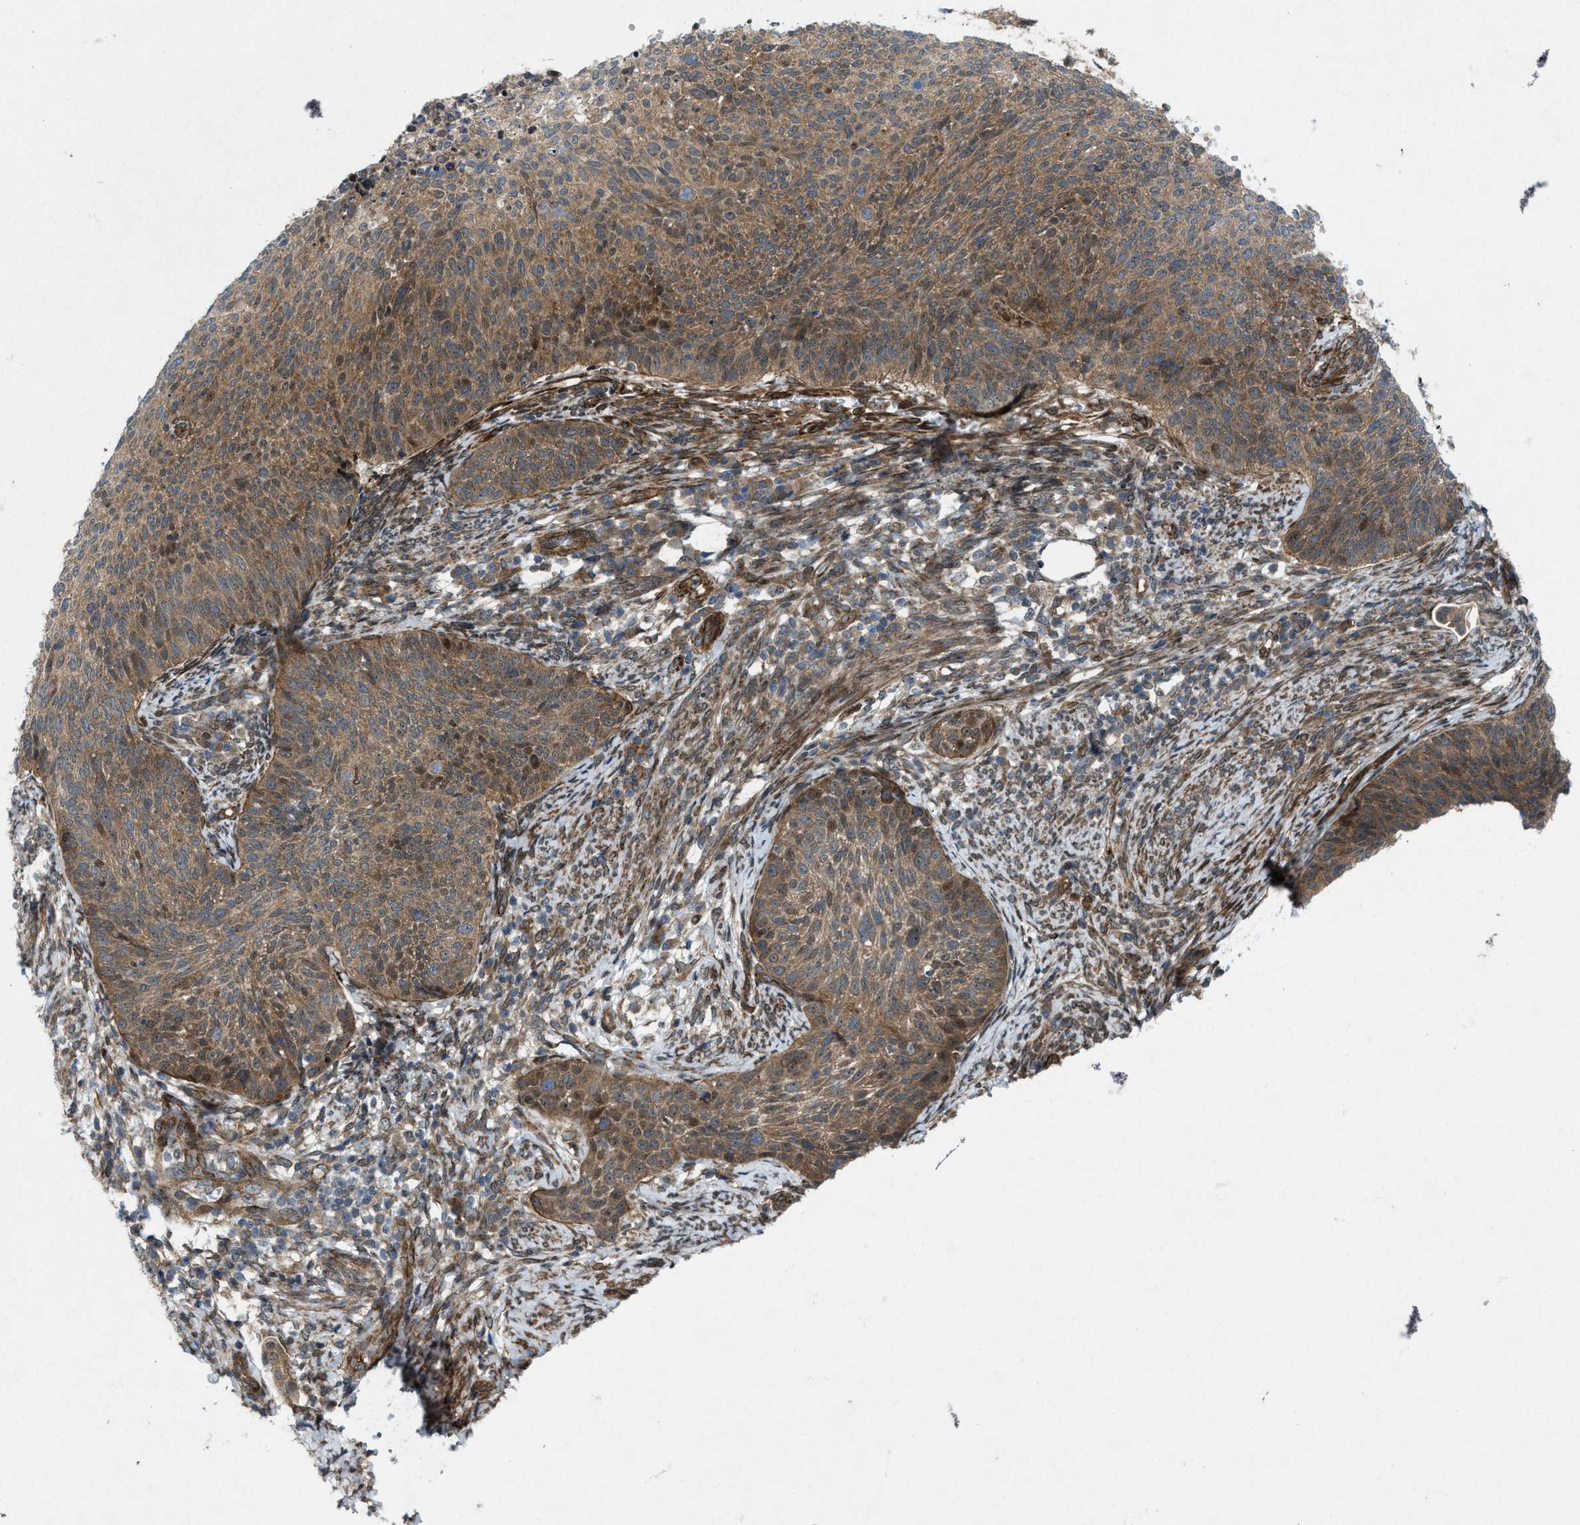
{"staining": {"intensity": "moderate", "quantity": ">75%", "location": "cytoplasmic/membranous"}, "tissue": "cervical cancer", "cell_type": "Tumor cells", "image_type": "cancer", "snomed": [{"axis": "morphology", "description": "Squamous cell carcinoma, NOS"}, {"axis": "topography", "description": "Cervix"}], "caption": "Tumor cells show medium levels of moderate cytoplasmic/membranous expression in about >75% of cells in human squamous cell carcinoma (cervical).", "gene": "URGCP", "patient": {"sex": "female", "age": 70}}